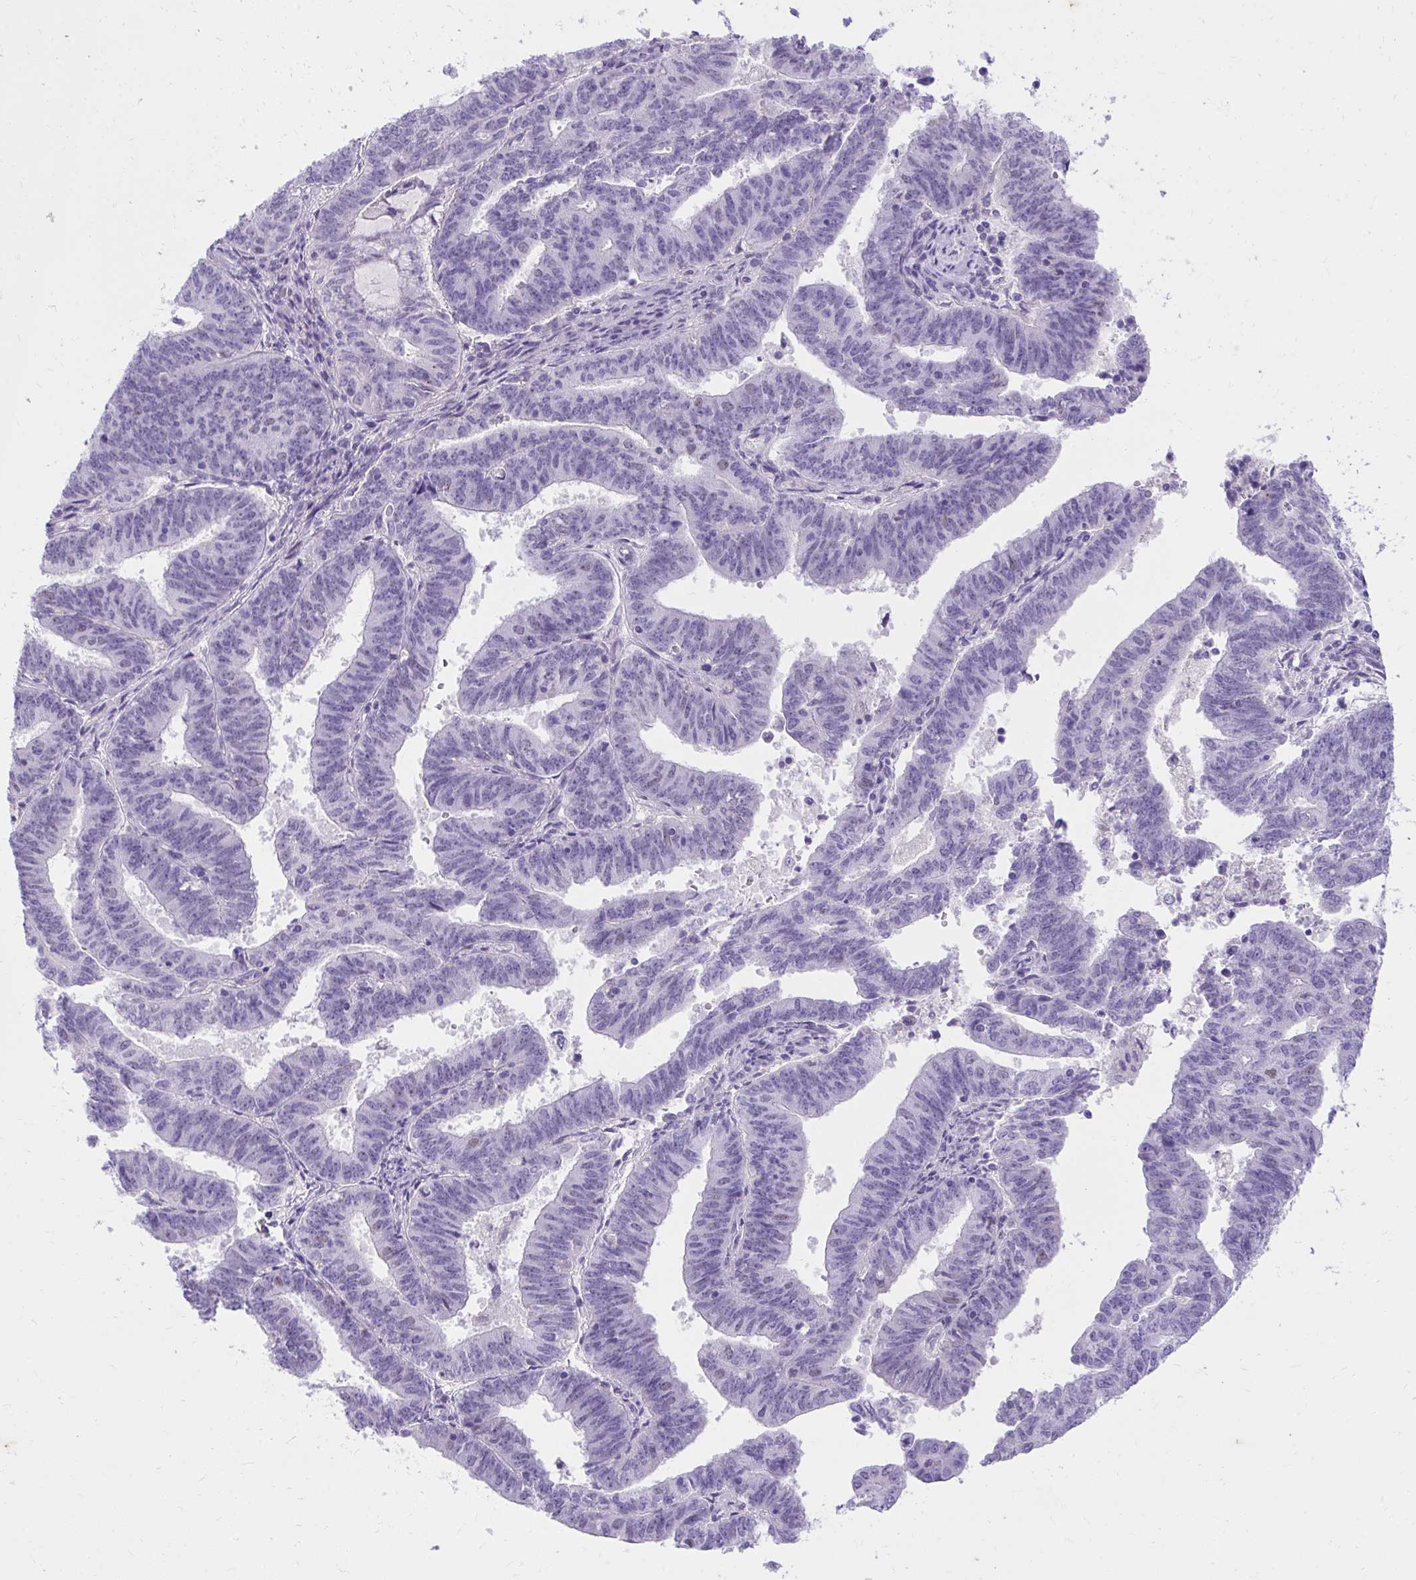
{"staining": {"intensity": "negative", "quantity": "none", "location": "none"}, "tissue": "endometrial cancer", "cell_type": "Tumor cells", "image_type": "cancer", "snomed": [{"axis": "morphology", "description": "Adenocarcinoma, NOS"}, {"axis": "topography", "description": "Endometrium"}], "caption": "A photomicrograph of endometrial cancer stained for a protein demonstrates no brown staining in tumor cells.", "gene": "KLK1", "patient": {"sex": "female", "age": 82}}